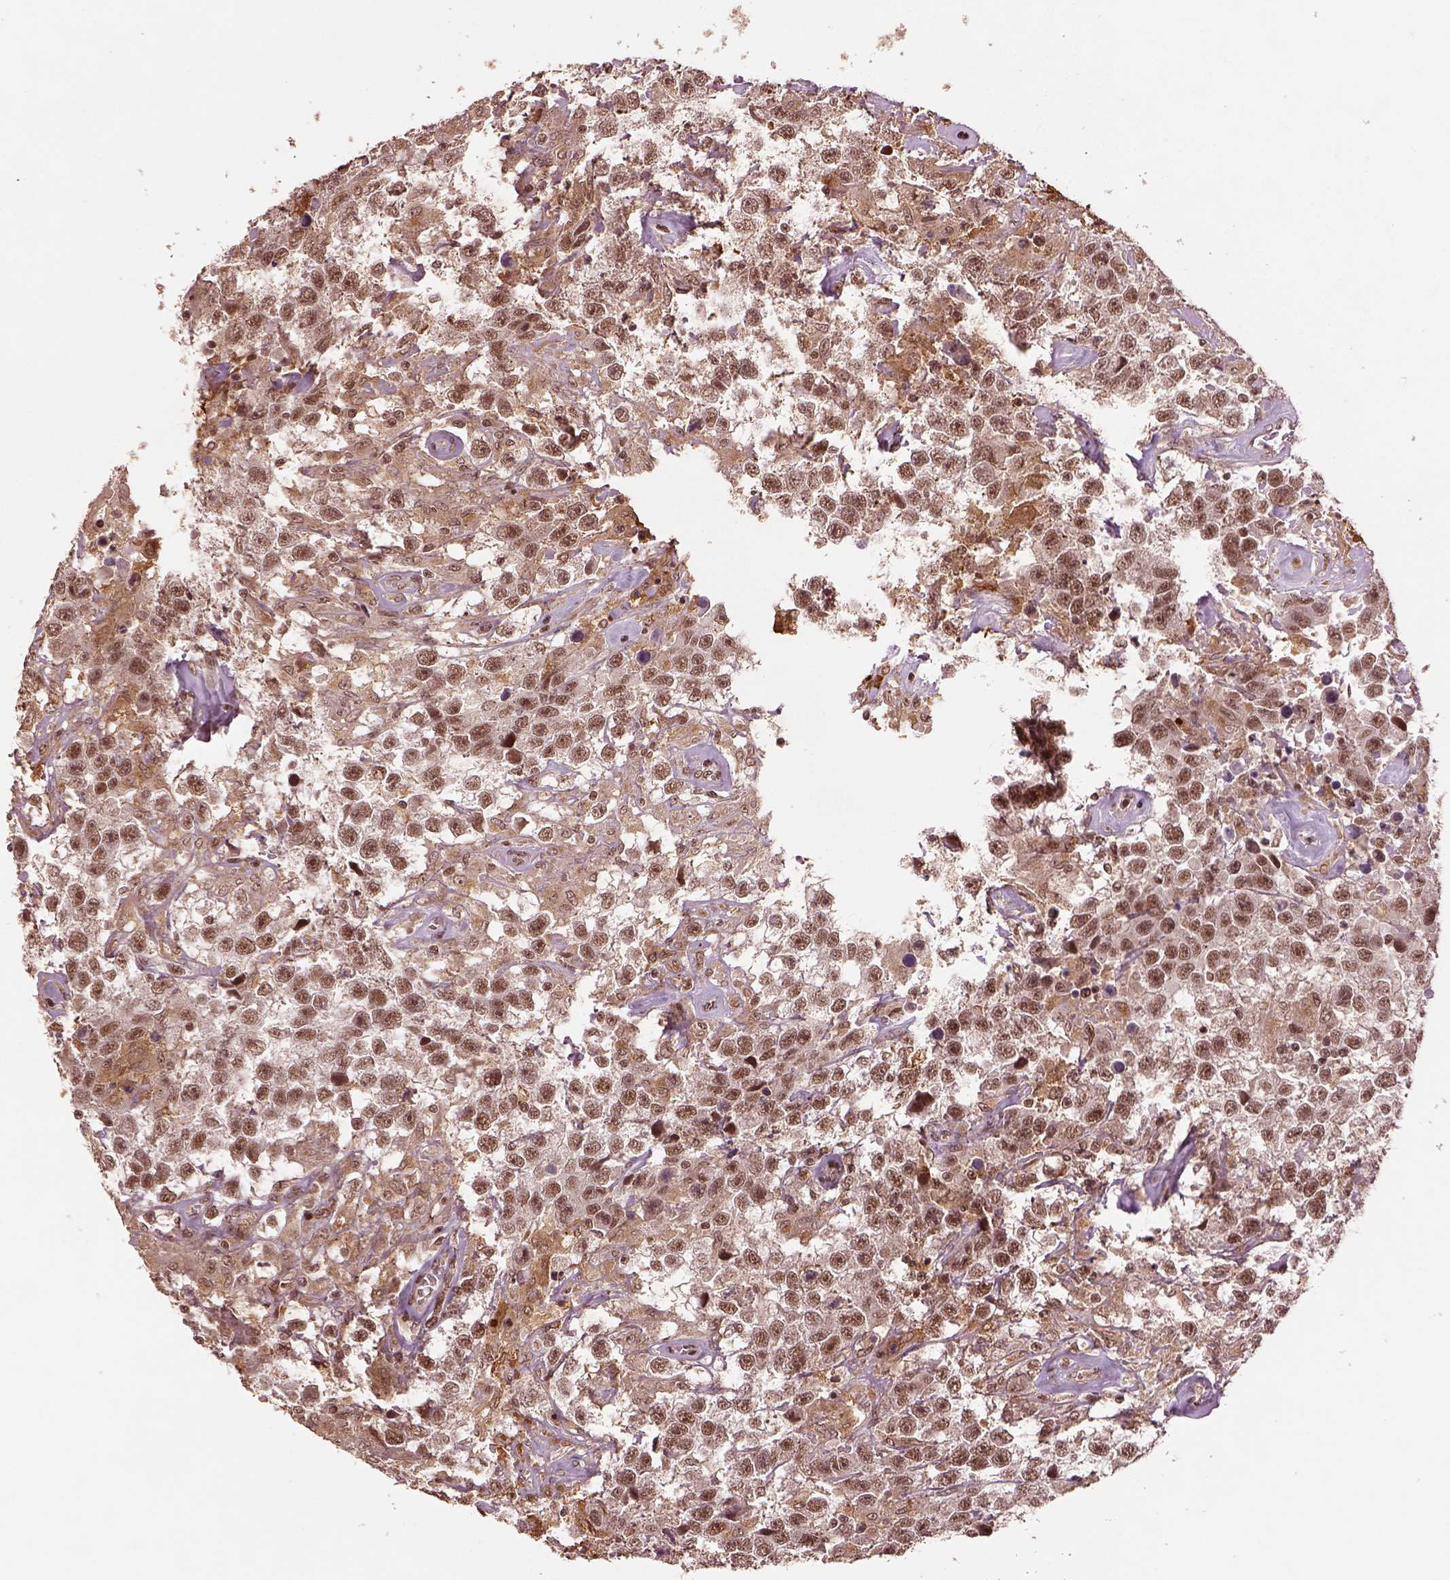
{"staining": {"intensity": "moderate", "quantity": ">75%", "location": "nuclear"}, "tissue": "testis cancer", "cell_type": "Tumor cells", "image_type": "cancer", "snomed": [{"axis": "morphology", "description": "Seminoma, NOS"}, {"axis": "topography", "description": "Testis"}], "caption": "Immunohistochemical staining of human testis seminoma displays moderate nuclear protein expression in approximately >75% of tumor cells.", "gene": "BRD9", "patient": {"sex": "male", "age": 43}}